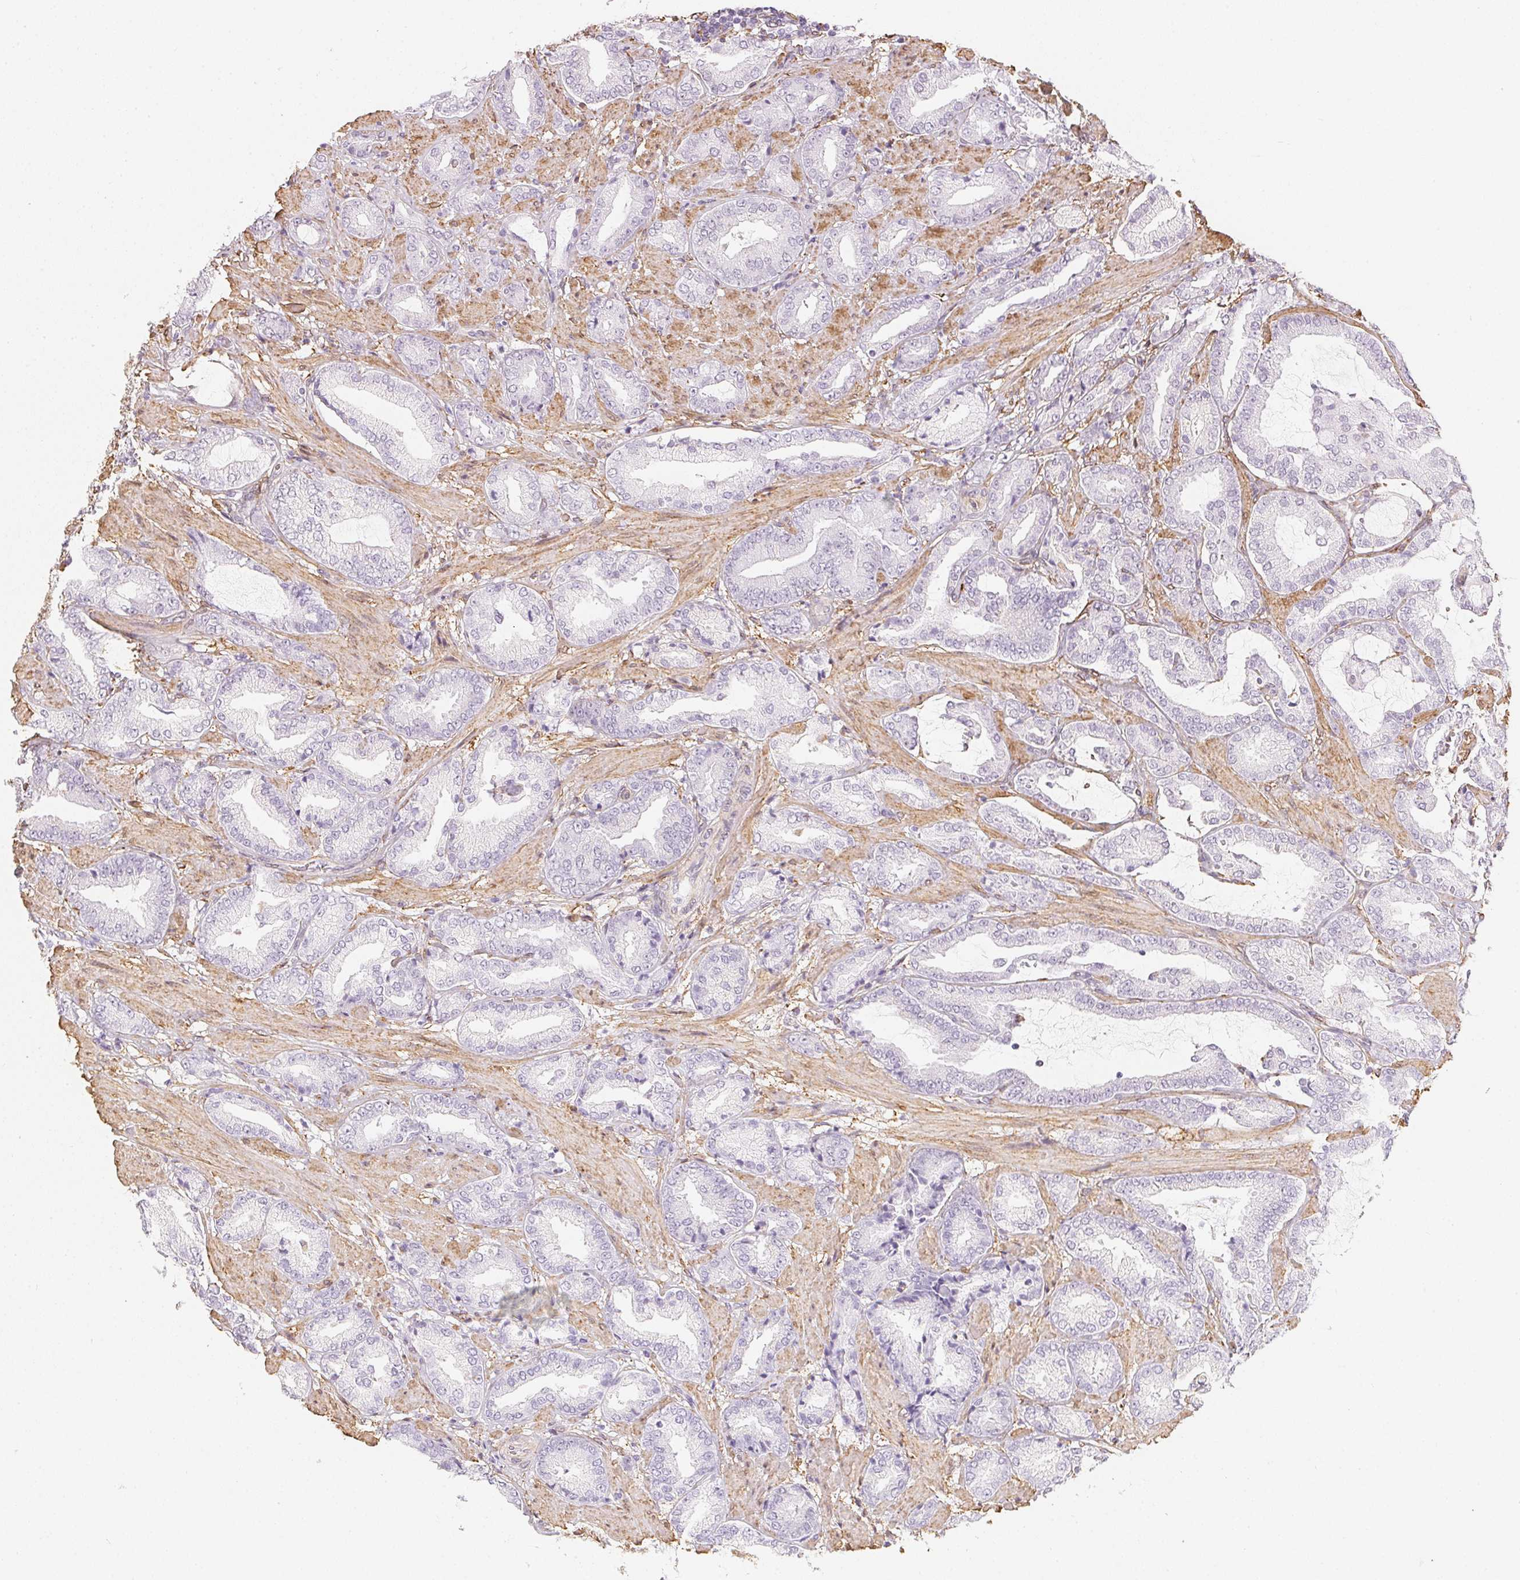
{"staining": {"intensity": "negative", "quantity": "none", "location": "none"}, "tissue": "prostate cancer", "cell_type": "Tumor cells", "image_type": "cancer", "snomed": [{"axis": "morphology", "description": "Adenocarcinoma, High grade"}, {"axis": "topography", "description": "Prostate"}], "caption": "Protein analysis of prostate cancer displays no significant staining in tumor cells. Brightfield microscopy of IHC stained with DAB (brown) and hematoxylin (blue), captured at high magnification.", "gene": "RSBN1", "patient": {"sex": "male", "age": 56}}